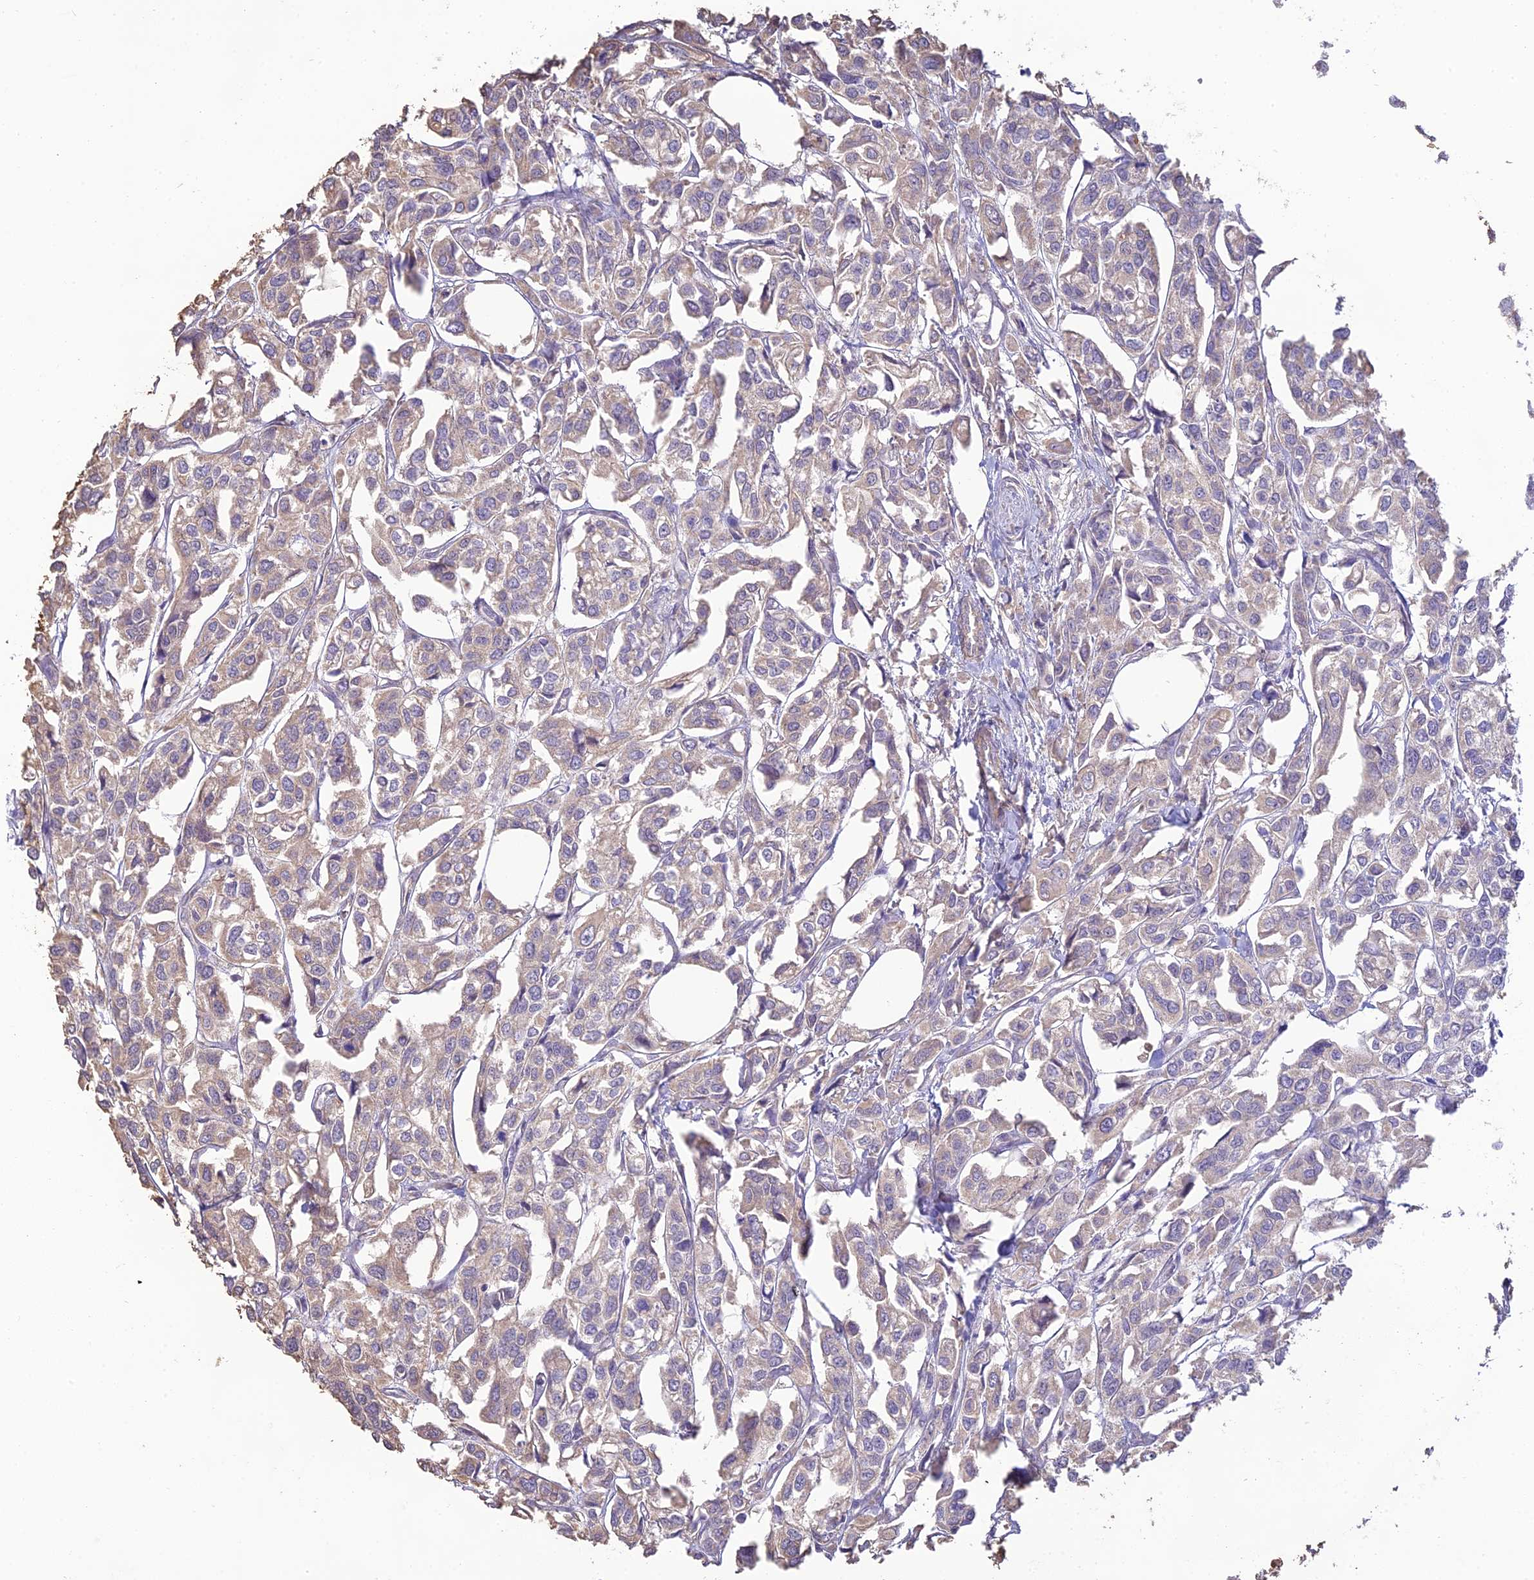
{"staining": {"intensity": "weak", "quantity": "<25%", "location": "cytoplasmic/membranous"}, "tissue": "urothelial cancer", "cell_type": "Tumor cells", "image_type": "cancer", "snomed": [{"axis": "morphology", "description": "Urothelial carcinoma, High grade"}, {"axis": "topography", "description": "Urinary bladder"}], "caption": "Urothelial cancer was stained to show a protein in brown. There is no significant staining in tumor cells.", "gene": "SKIC8", "patient": {"sex": "male", "age": 67}}